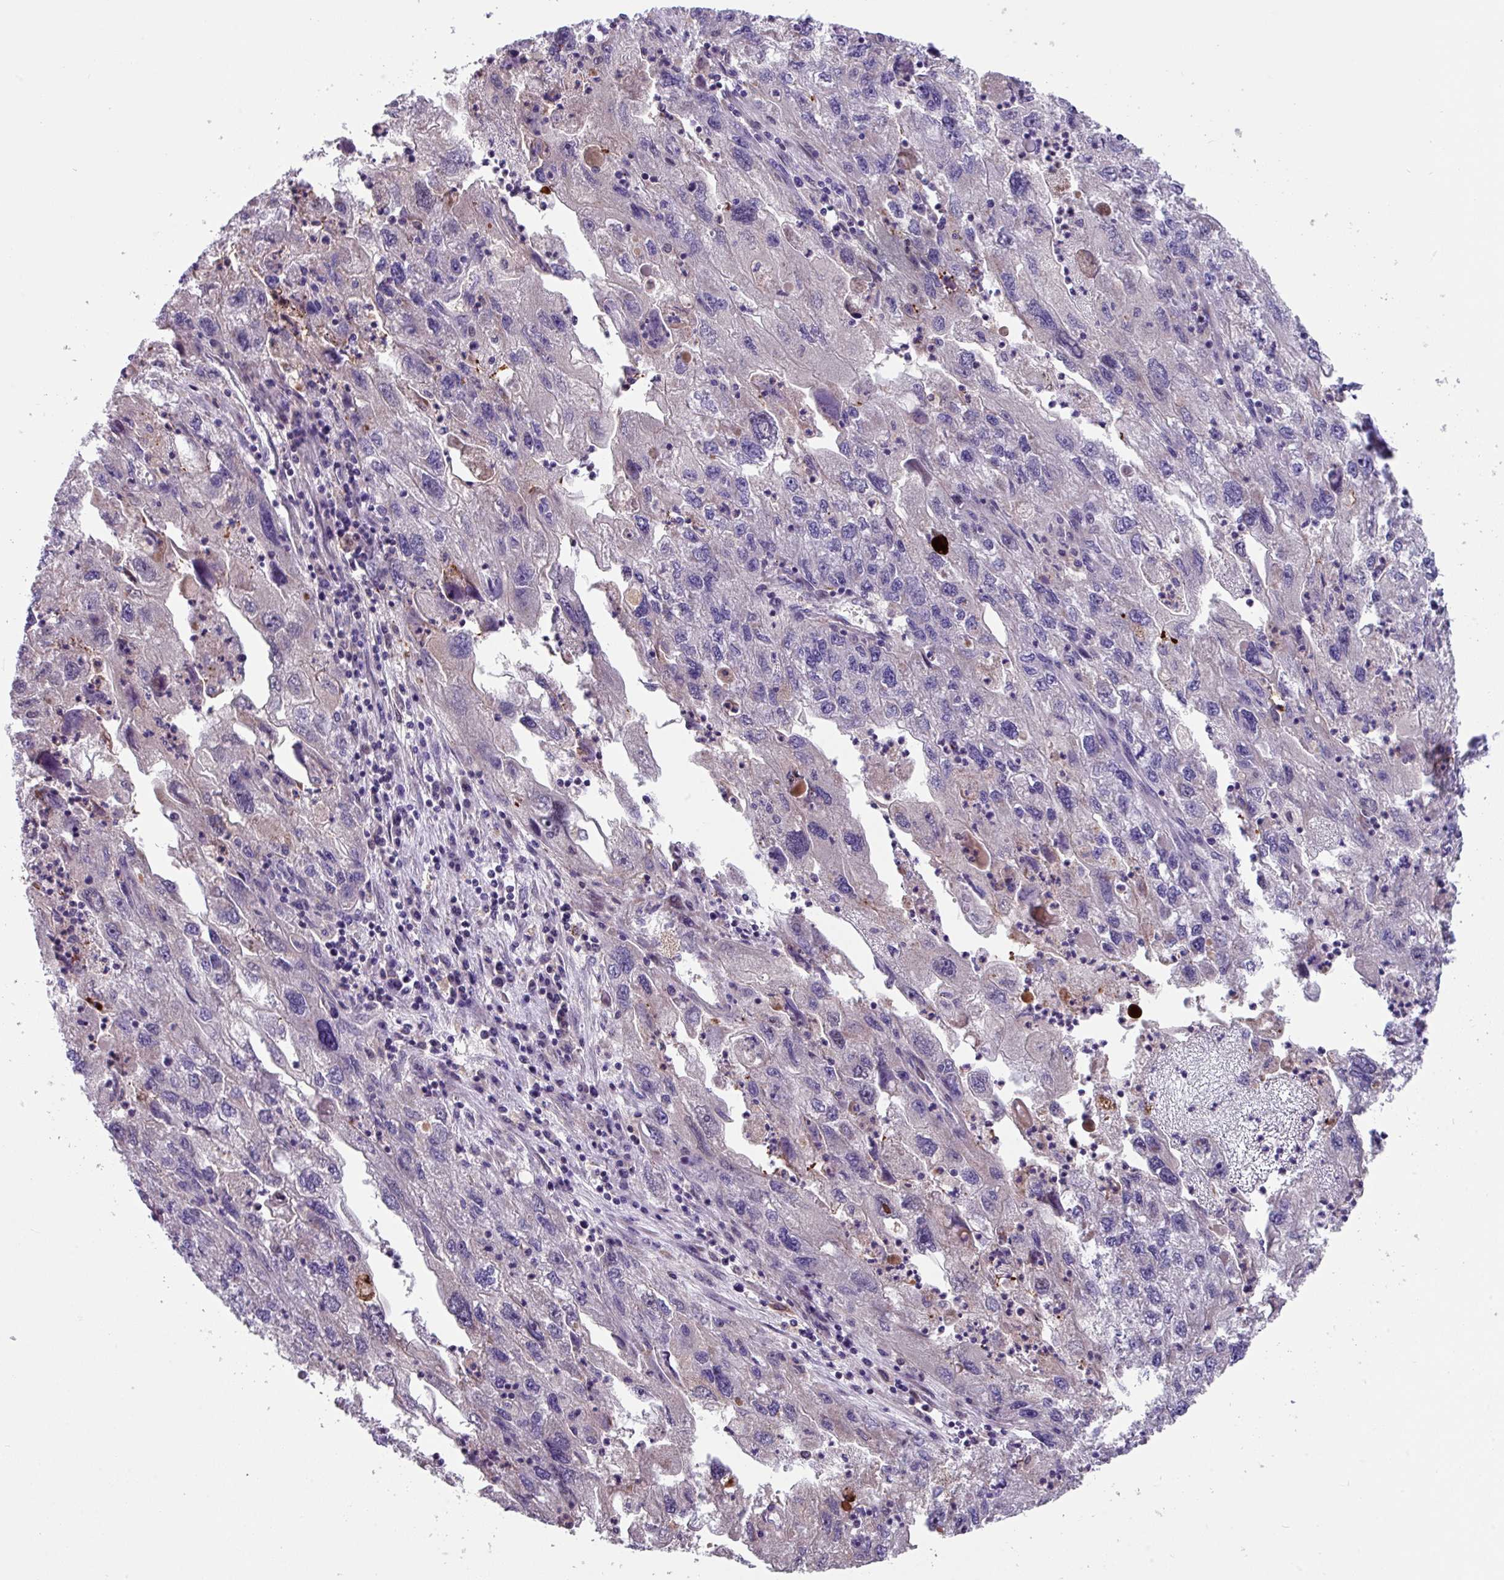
{"staining": {"intensity": "negative", "quantity": "none", "location": "none"}, "tissue": "endometrial cancer", "cell_type": "Tumor cells", "image_type": "cancer", "snomed": [{"axis": "morphology", "description": "Adenocarcinoma, NOS"}, {"axis": "topography", "description": "Endometrium"}], "caption": "The micrograph displays no staining of tumor cells in endometrial adenocarcinoma. (IHC, brightfield microscopy, high magnification).", "gene": "IQCJ", "patient": {"sex": "female", "age": 49}}